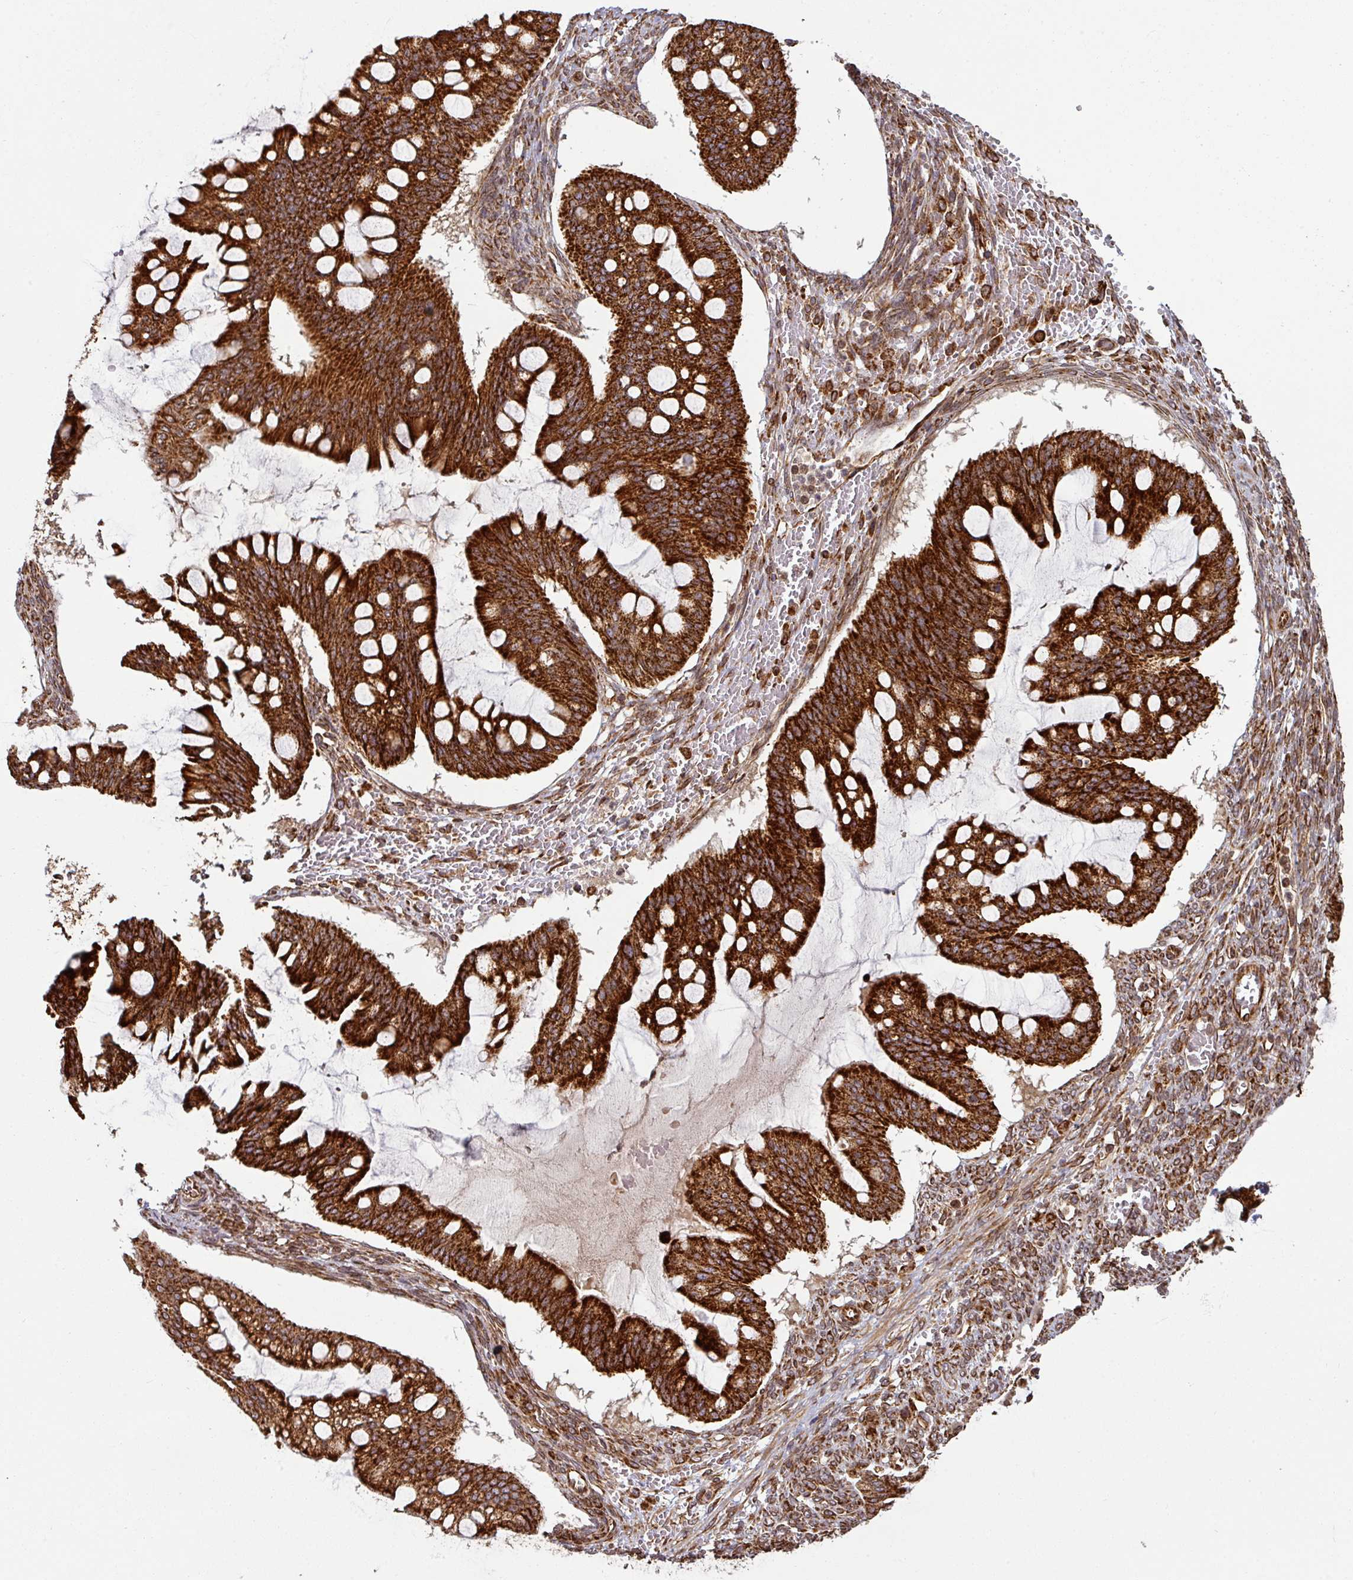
{"staining": {"intensity": "strong", "quantity": ">75%", "location": "cytoplasmic/membranous"}, "tissue": "ovarian cancer", "cell_type": "Tumor cells", "image_type": "cancer", "snomed": [{"axis": "morphology", "description": "Cystadenocarcinoma, mucinous, NOS"}, {"axis": "topography", "description": "Ovary"}], "caption": "Tumor cells exhibit strong cytoplasmic/membranous expression in about >75% of cells in mucinous cystadenocarcinoma (ovarian).", "gene": "TRAP1", "patient": {"sex": "female", "age": 73}}